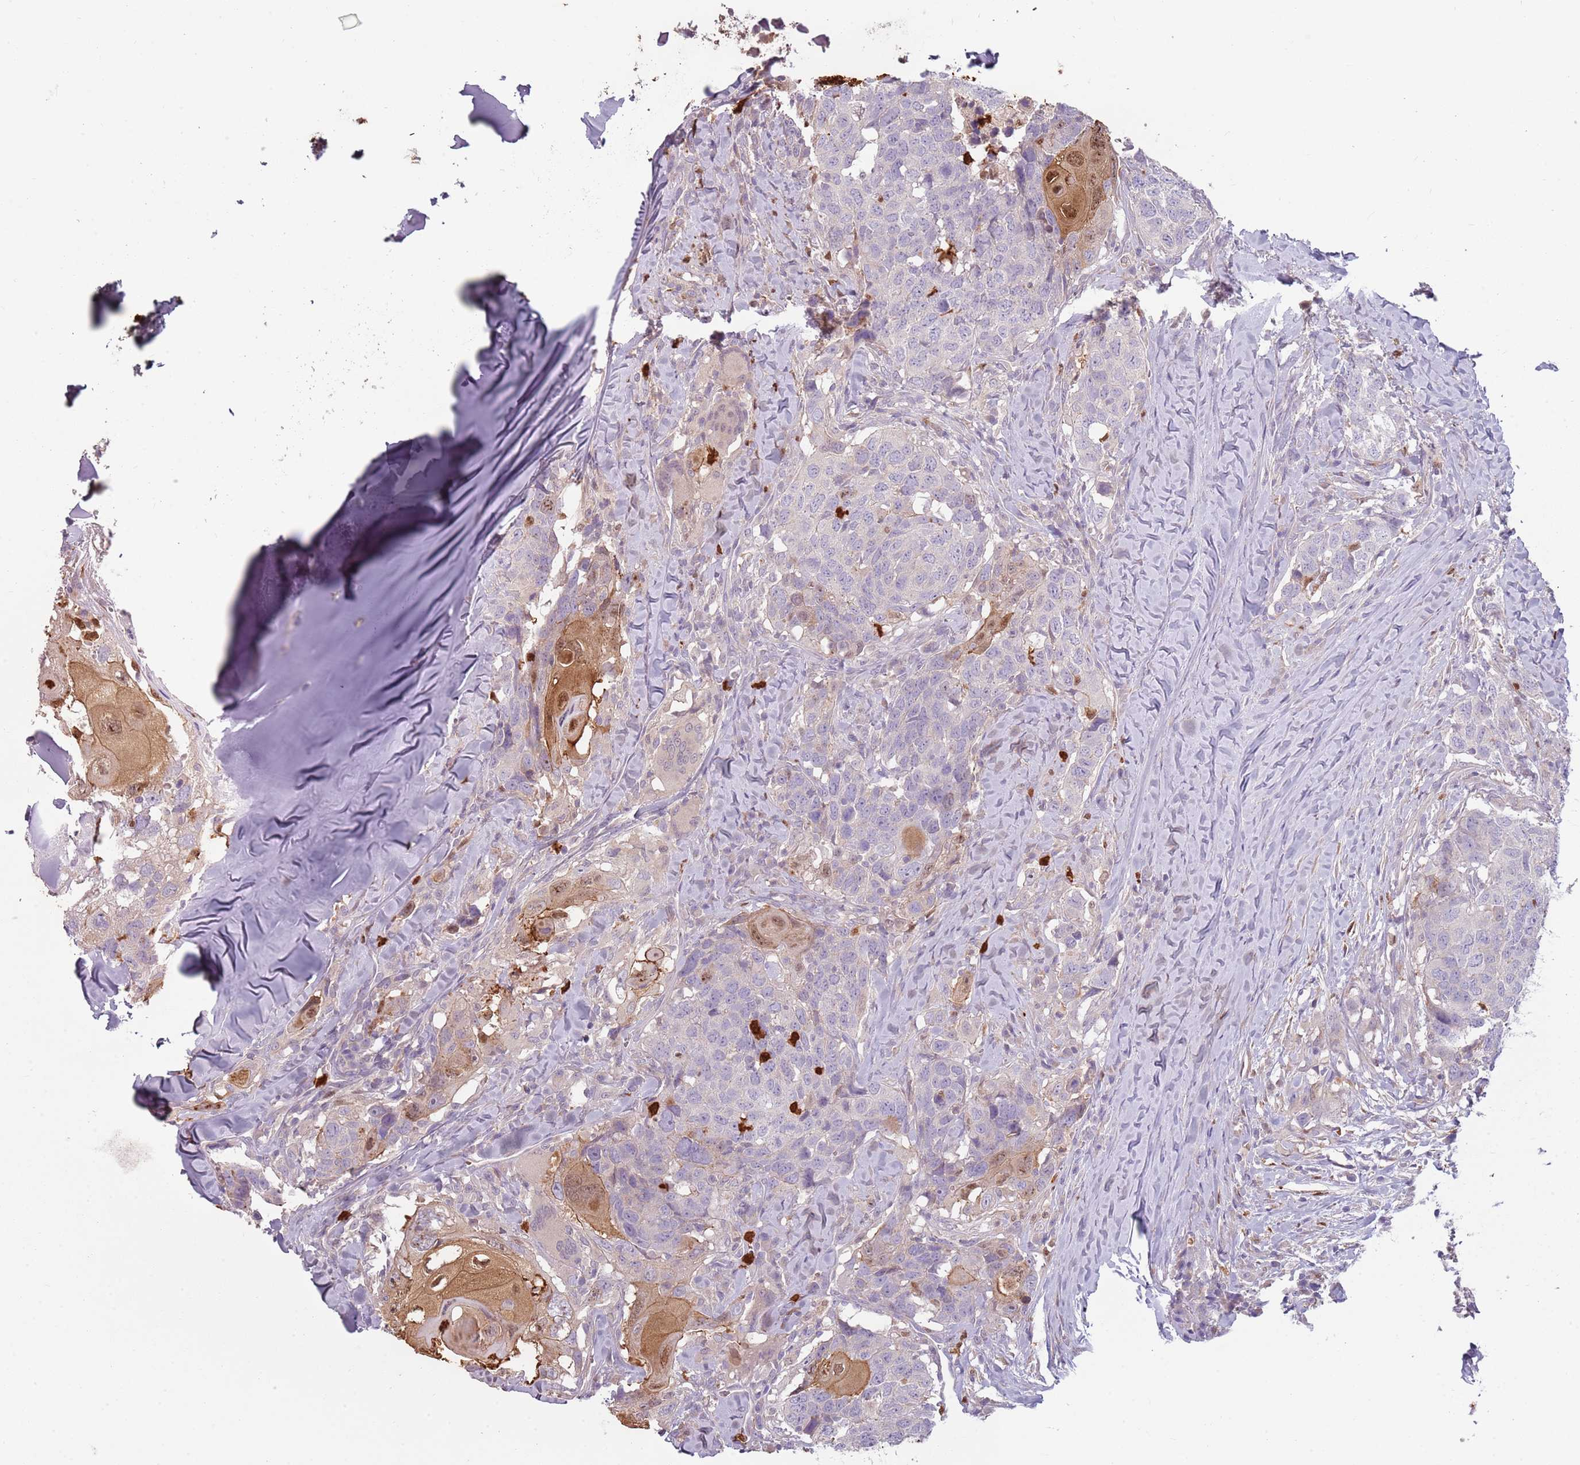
{"staining": {"intensity": "moderate", "quantity": "<25%", "location": "cytoplasmic/membranous,nuclear"}, "tissue": "head and neck cancer", "cell_type": "Tumor cells", "image_type": "cancer", "snomed": [{"axis": "morphology", "description": "Normal tissue, NOS"}, {"axis": "morphology", "description": "Squamous cell carcinoma, NOS"}, {"axis": "topography", "description": "Skeletal muscle"}, {"axis": "topography", "description": "Vascular tissue"}, {"axis": "topography", "description": "Peripheral nerve tissue"}, {"axis": "topography", "description": "Head-Neck"}], "caption": "Immunohistochemistry histopathology image of head and neck cancer stained for a protein (brown), which displays low levels of moderate cytoplasmic/membranous and nuclear staining in about <25% of tumor cells.", "gene": "SPAG4", "patient": {"sex": "male", "age": 66}}